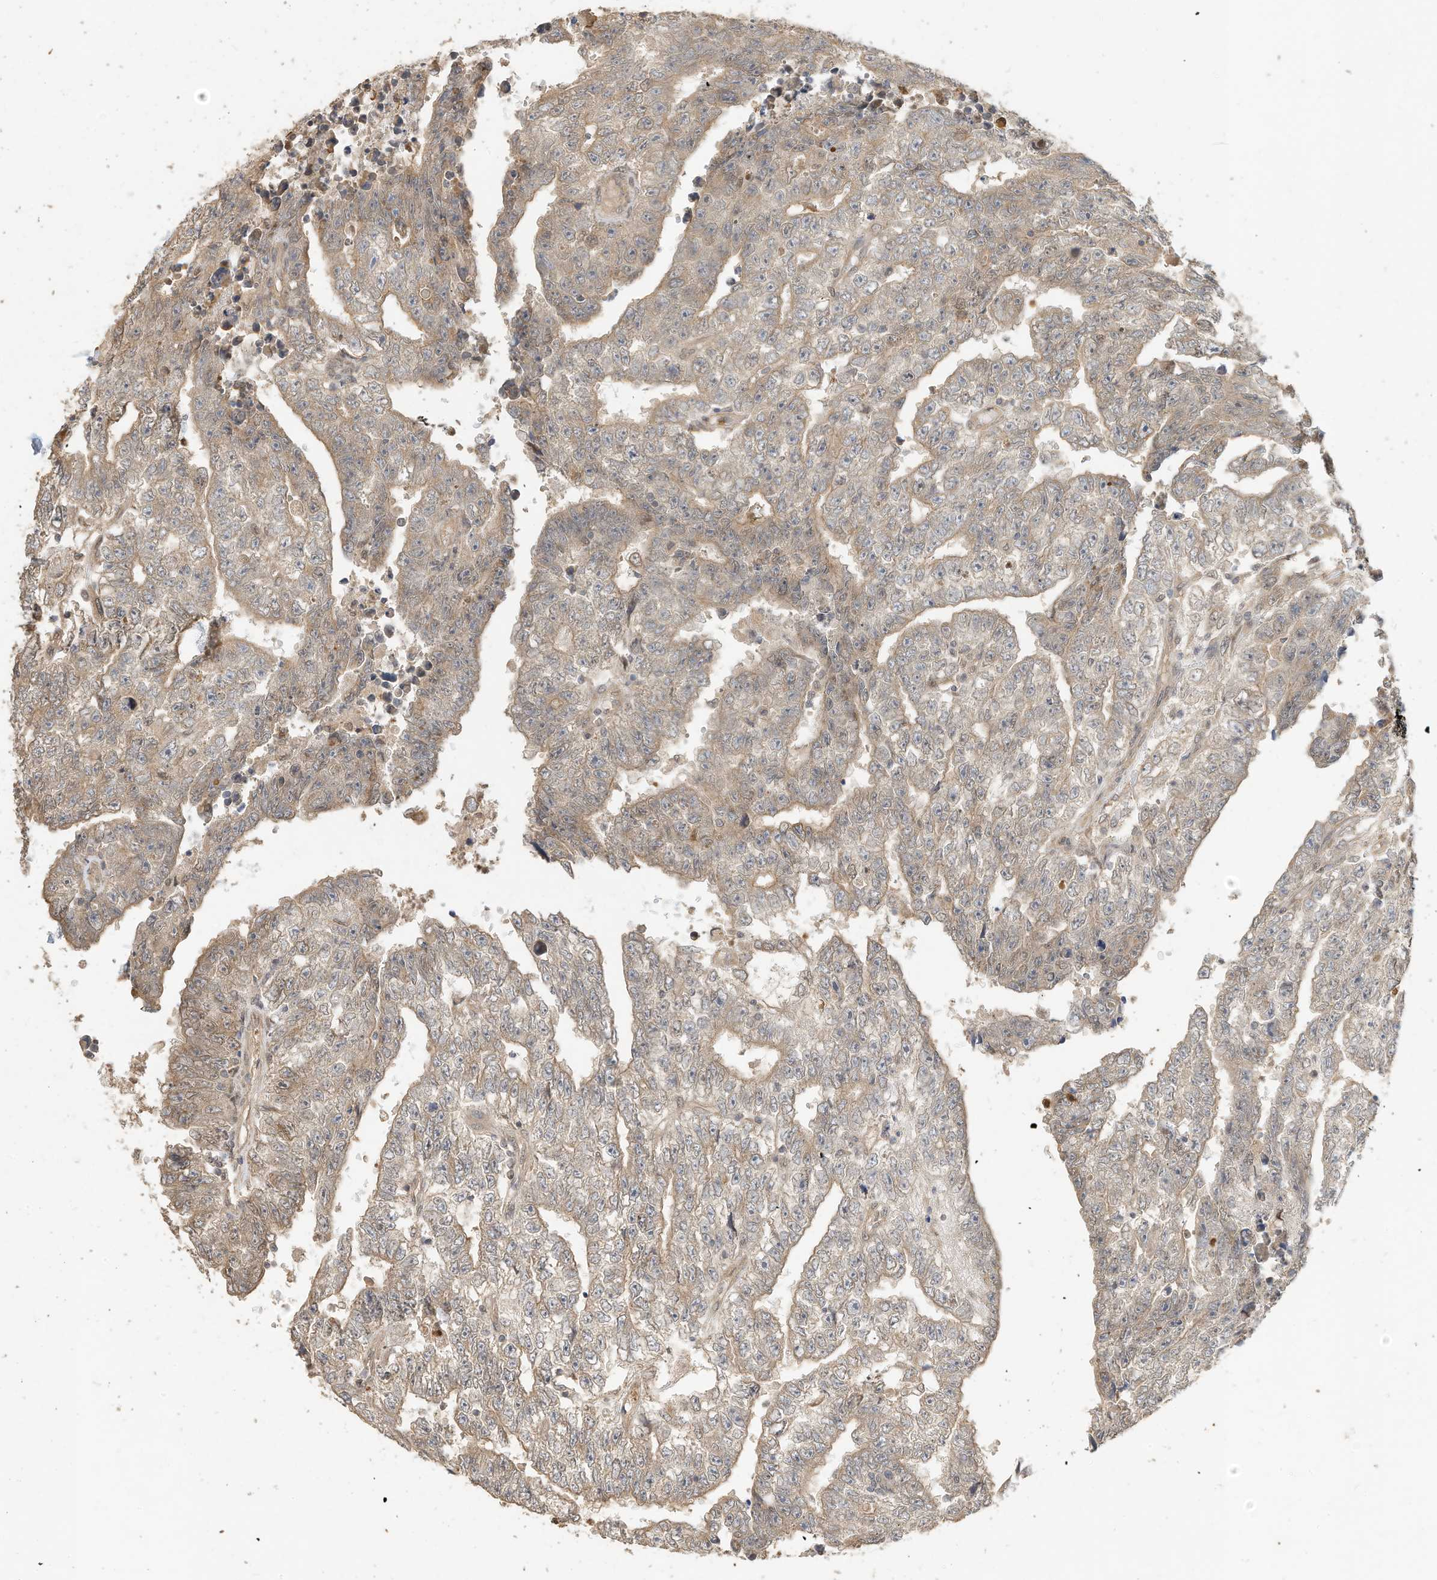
{"staining": {"intensity": "weak", "quantity": "25%-75%", "location": "cytoplasmic/membranous"}, "tissue": "testis cancer", "cell_type": "Tumor cells", "image_type": "cancer", "snomed": [{"axis": "morphology", "description": "Carcinoma, Embryonal, NOS"}, {"axis": "topography", "description": "Testis"}], "caption": "Protein staining reveals weak cytoplasmic/membranous positivity in about 25%-75% of tumor cells in testis cancer (embryonal carcinoma).", "gene": "OFD1", "patient": {"sex": "male", "age": 25}}